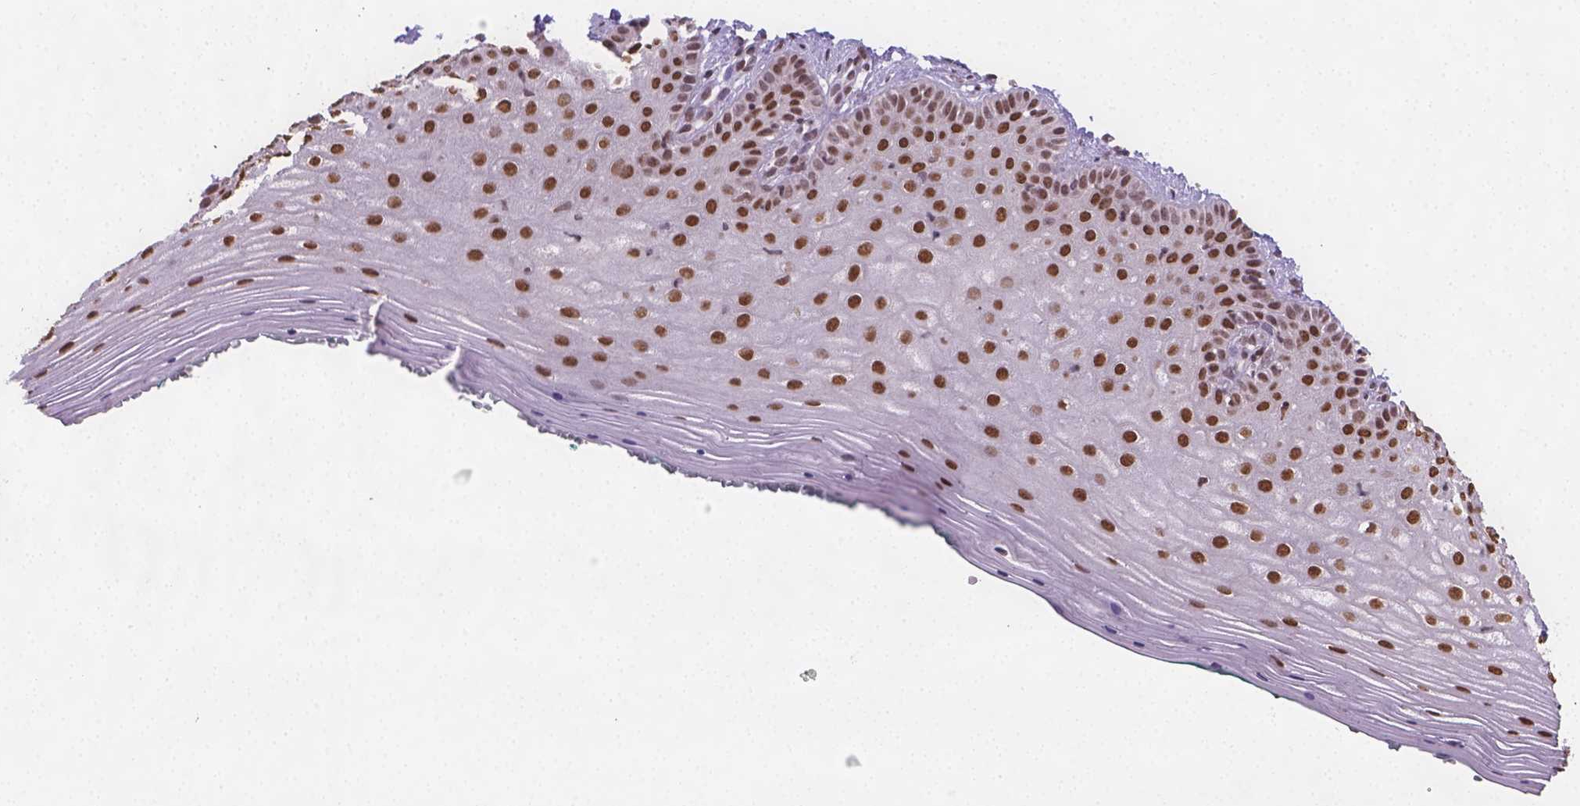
{"staining": {"intensity": "strong", "quantity": ">75%", "location": "nuclear"}, "tissue": "vagina", "cell_type": "Squamous epithelial cells", "image_type": "normal", "snomed": [{"axis": "morphology", "description": "Normal tissue, NOS"}, {"axis": "topography", "description": "Vagina"}], "caption": "Protein analysis of unremarkable vagina displays strong nuclear positivity in approximately >75% of squamous epithelial cells. (DAB IHC, brown staining for protein, blue staining for nuclei).", "gene": "FANCE", "patient": {"sex": "female", "age": 45}}